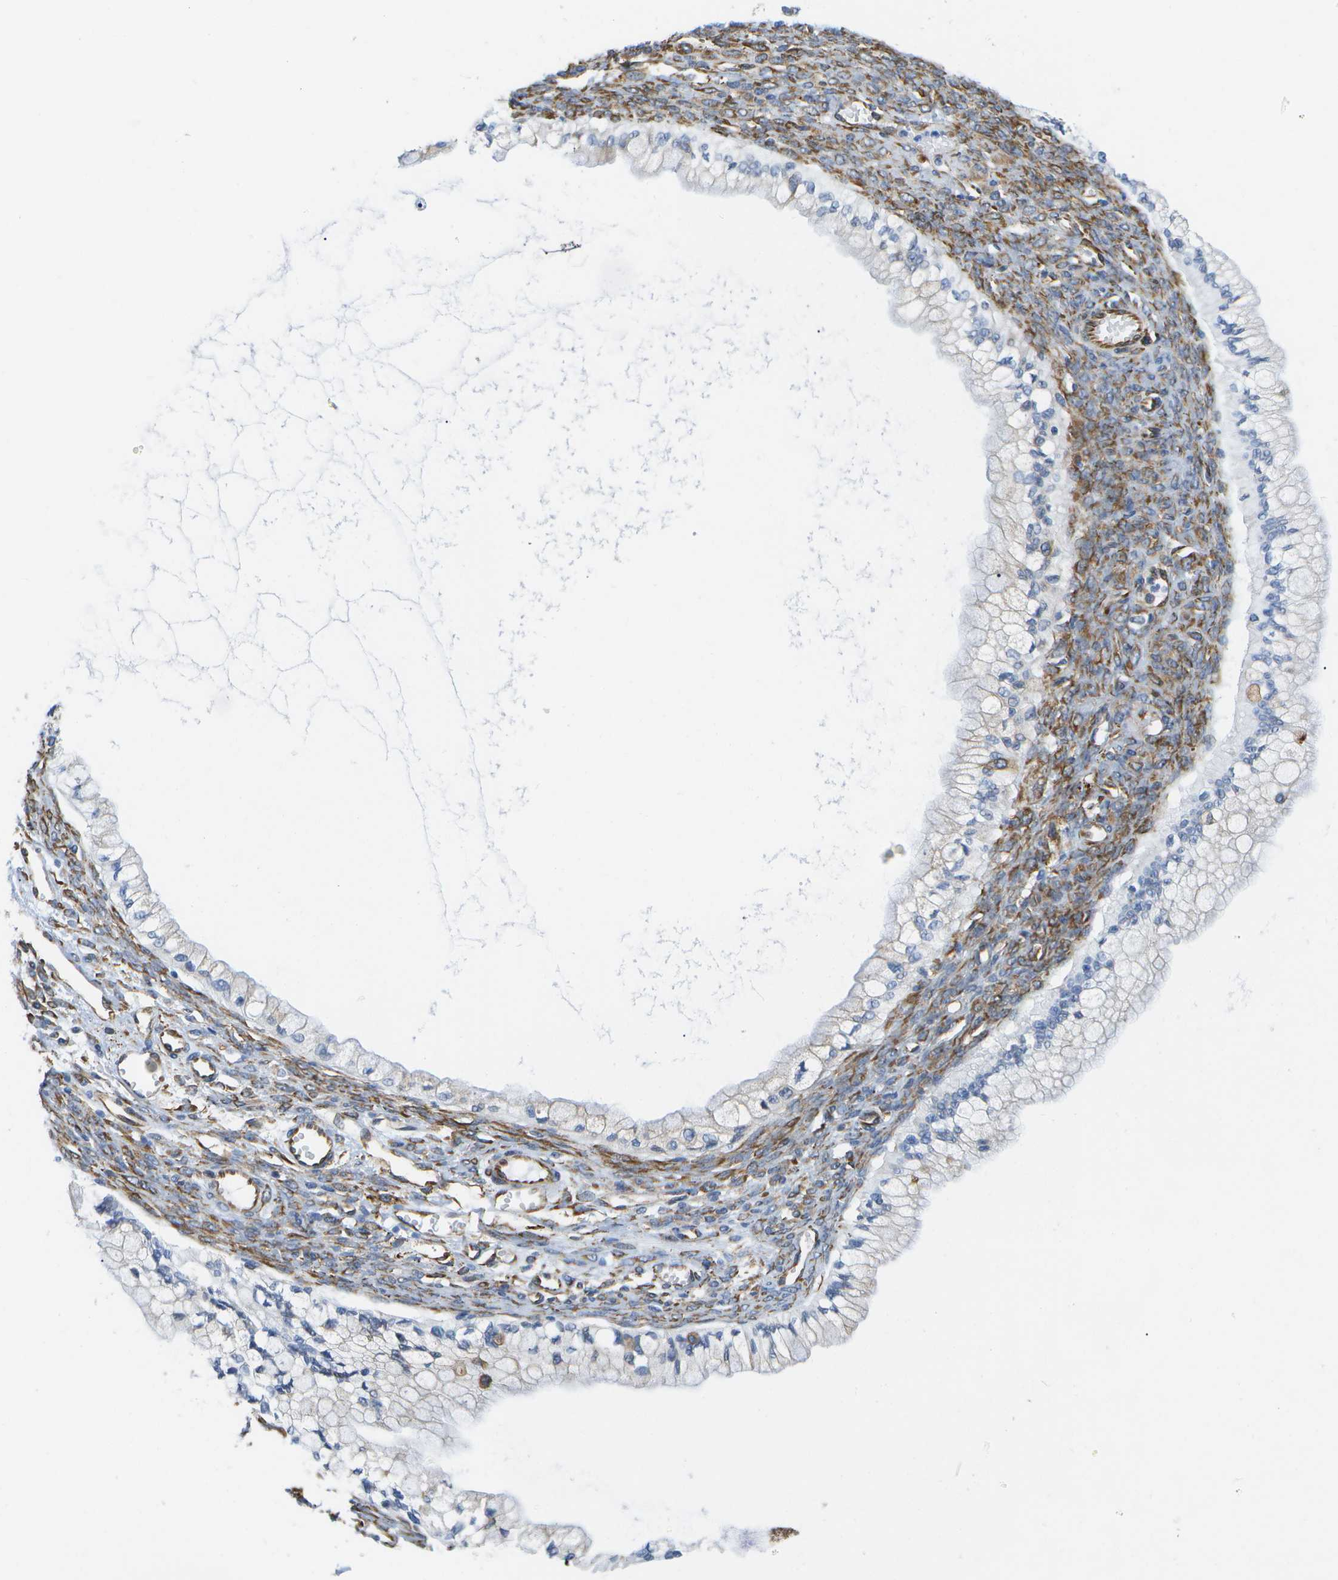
{"staining": {"intensity": "weak", "quantity": "<25%", "location": "cytoplasmic/membranous"}, "tissue": "ovarian cancer", "cell_type": "Tumor cells", "image_type": "cancer", "snomed": [{"axis": "morphology", "description": "Cystadenocarcinoma, mucinous, NOS"}, {"axis": "topography", "description": "Ovary"}], "caption": "IHC image of neoplastic tissue: human ovarian mucinous cystadenocarcinoma stained with DAB (3,3'-diaminobenzidine) displays no significant protein expression in tumor cells.", "gene": "ZDHHC17", "patient": {"sex": "female", "age": 57}}